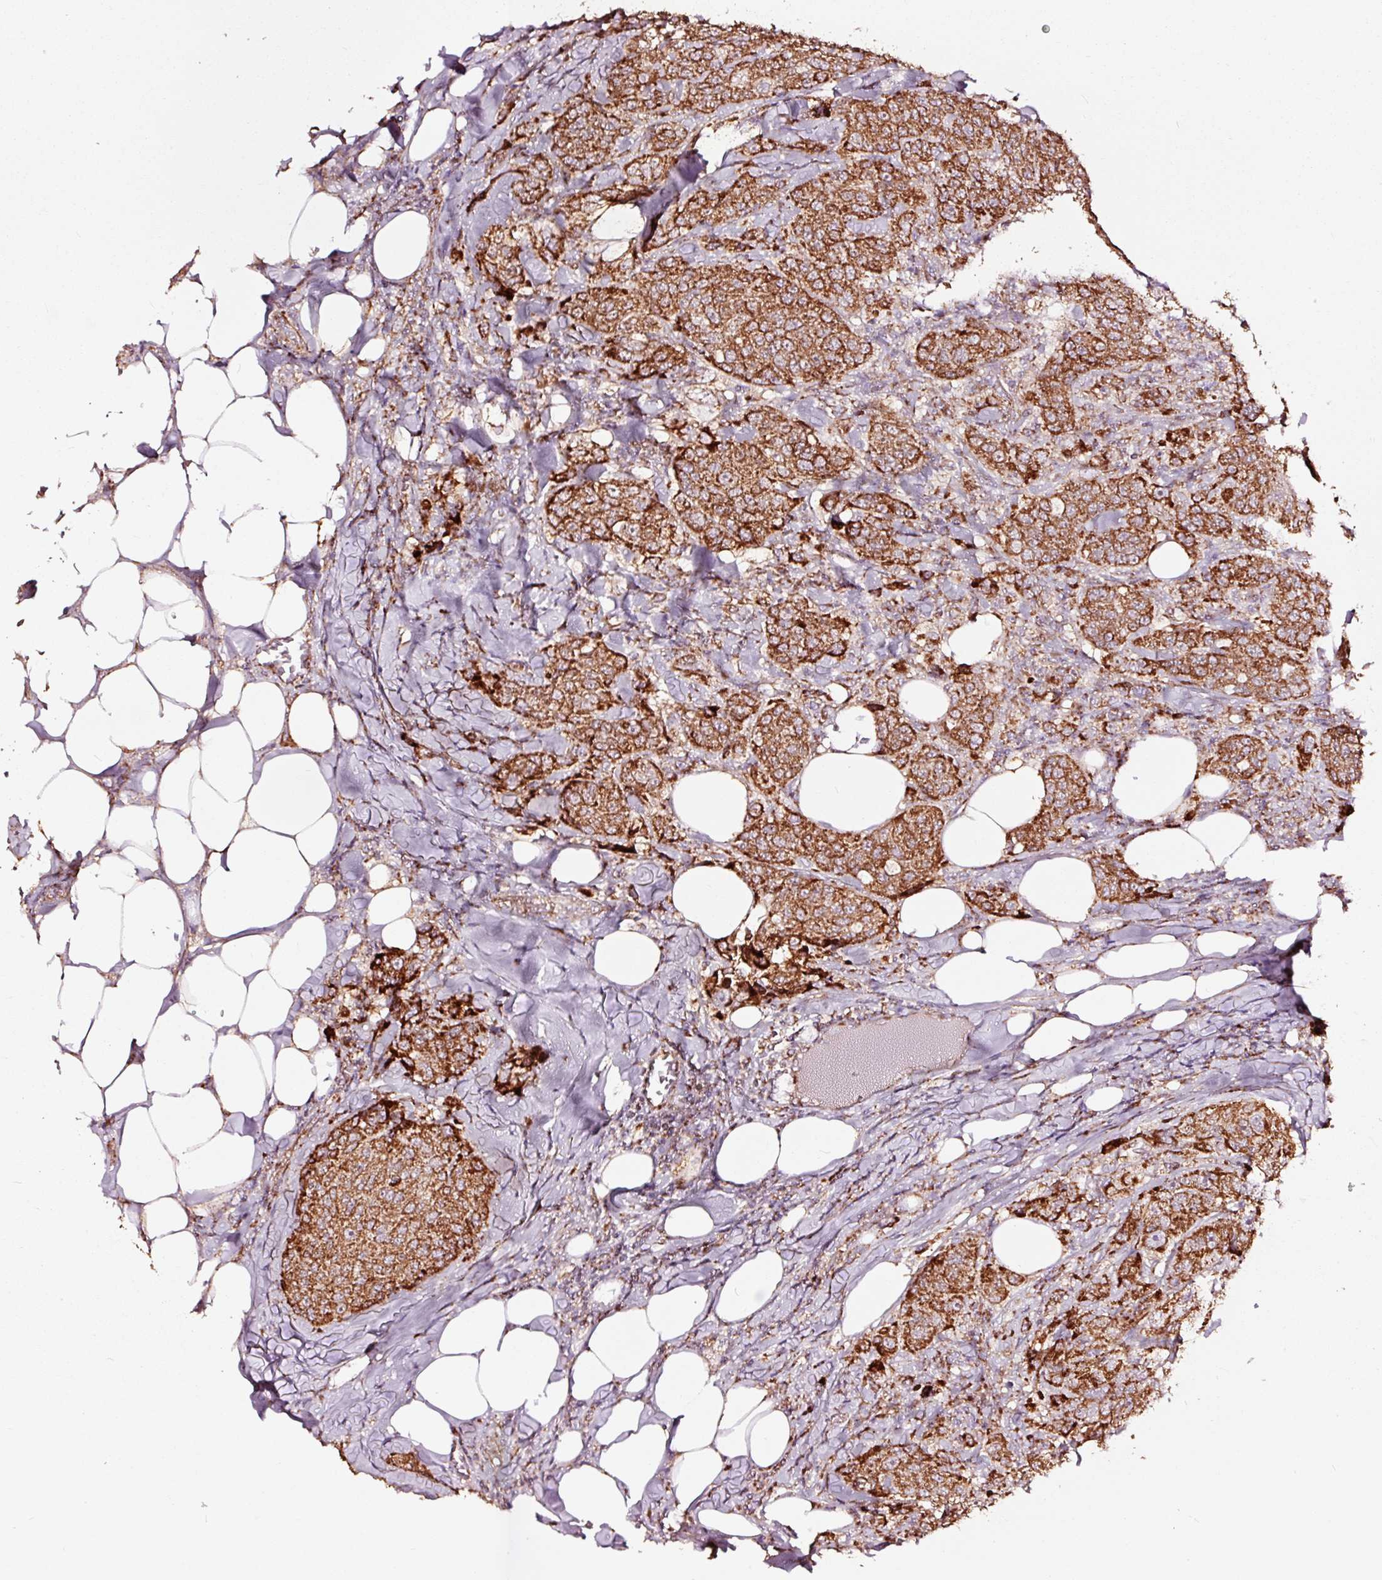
{"staining": {"intensity": "strong", "quantity": ">75%", "location": "cytoplasmic/membranous"}, "tissue": "breast cancer", "cell_type": "Tumor cells", "image_type": "cancer", "snomed": [{"axis": "morphology", "description": "Duct carcinoma"}, {"axis": "topography", "description": "Breast"}], "caption": "Strong cytoplasmic/membranous staining is identified in approximately >75% of tumor cells in breast cancer.", "gene": "TPM1", "patient": {"sex": "female", "age": 43}}